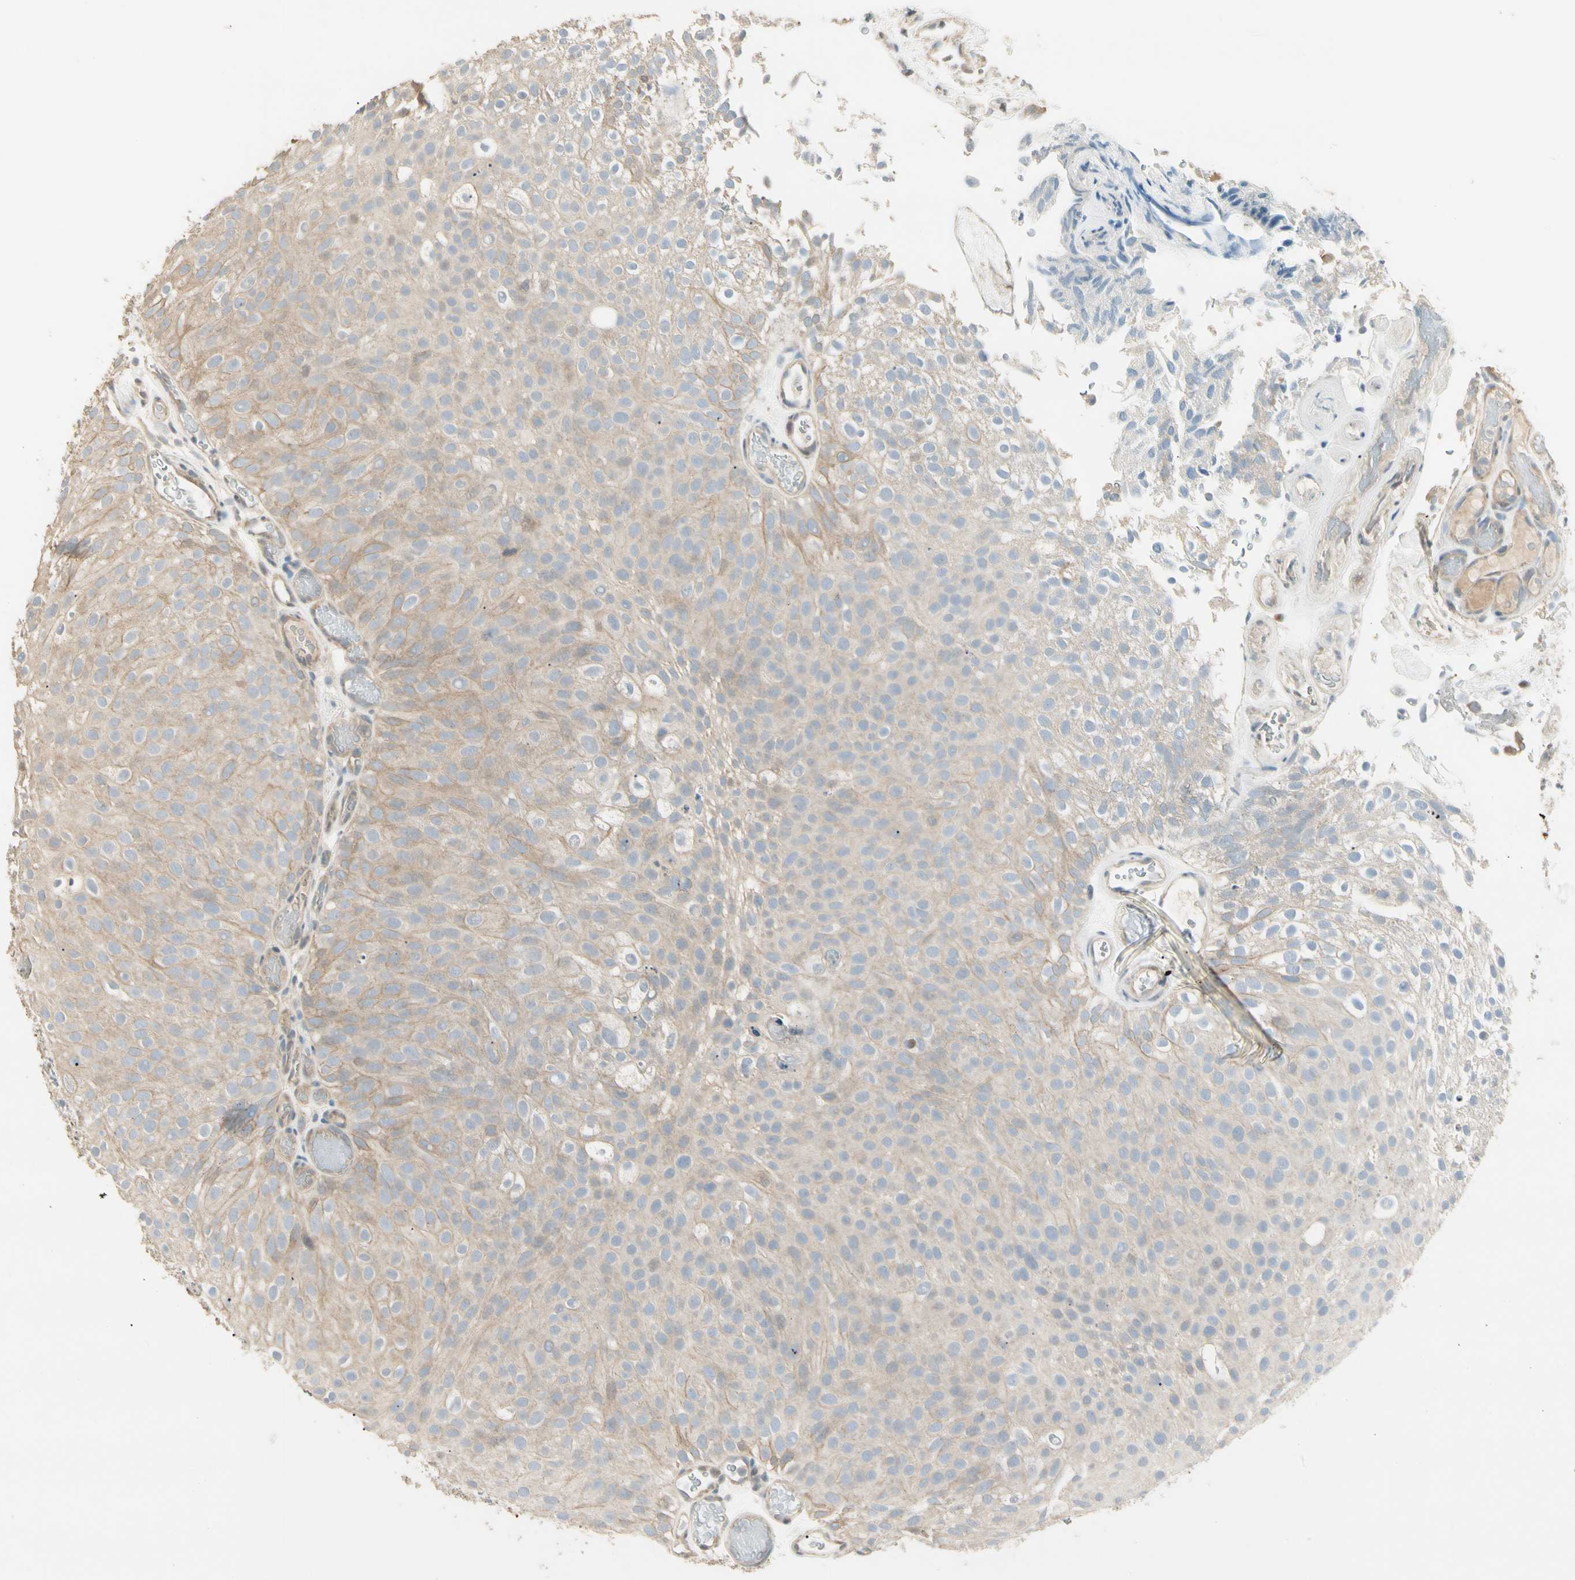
{"staining": {"intensity": "weak", "quantity": ">75%", "location": "cytoplasmic/membranous"}, "tissue": "urothelial cancer", "cell_type": "Tumor cells", "image_type": "cancer", "snomed": [{"axis": "morphology", "description": "Urothelial carcinoma, Low grade"}, {"axis": "topography", "description": "Urinary bladder"}], "caption": "The image exhibits staining of urothelial cancer, revealing weak cytoplasmic/membranous protein staining (brown color) within tumor cells. (DAB (3,3'-diaminobenzidine) IHC with brightfield microscopy, high magnification).", "gene": "GNE", "patient": {"sex": "male", "age": 78}}